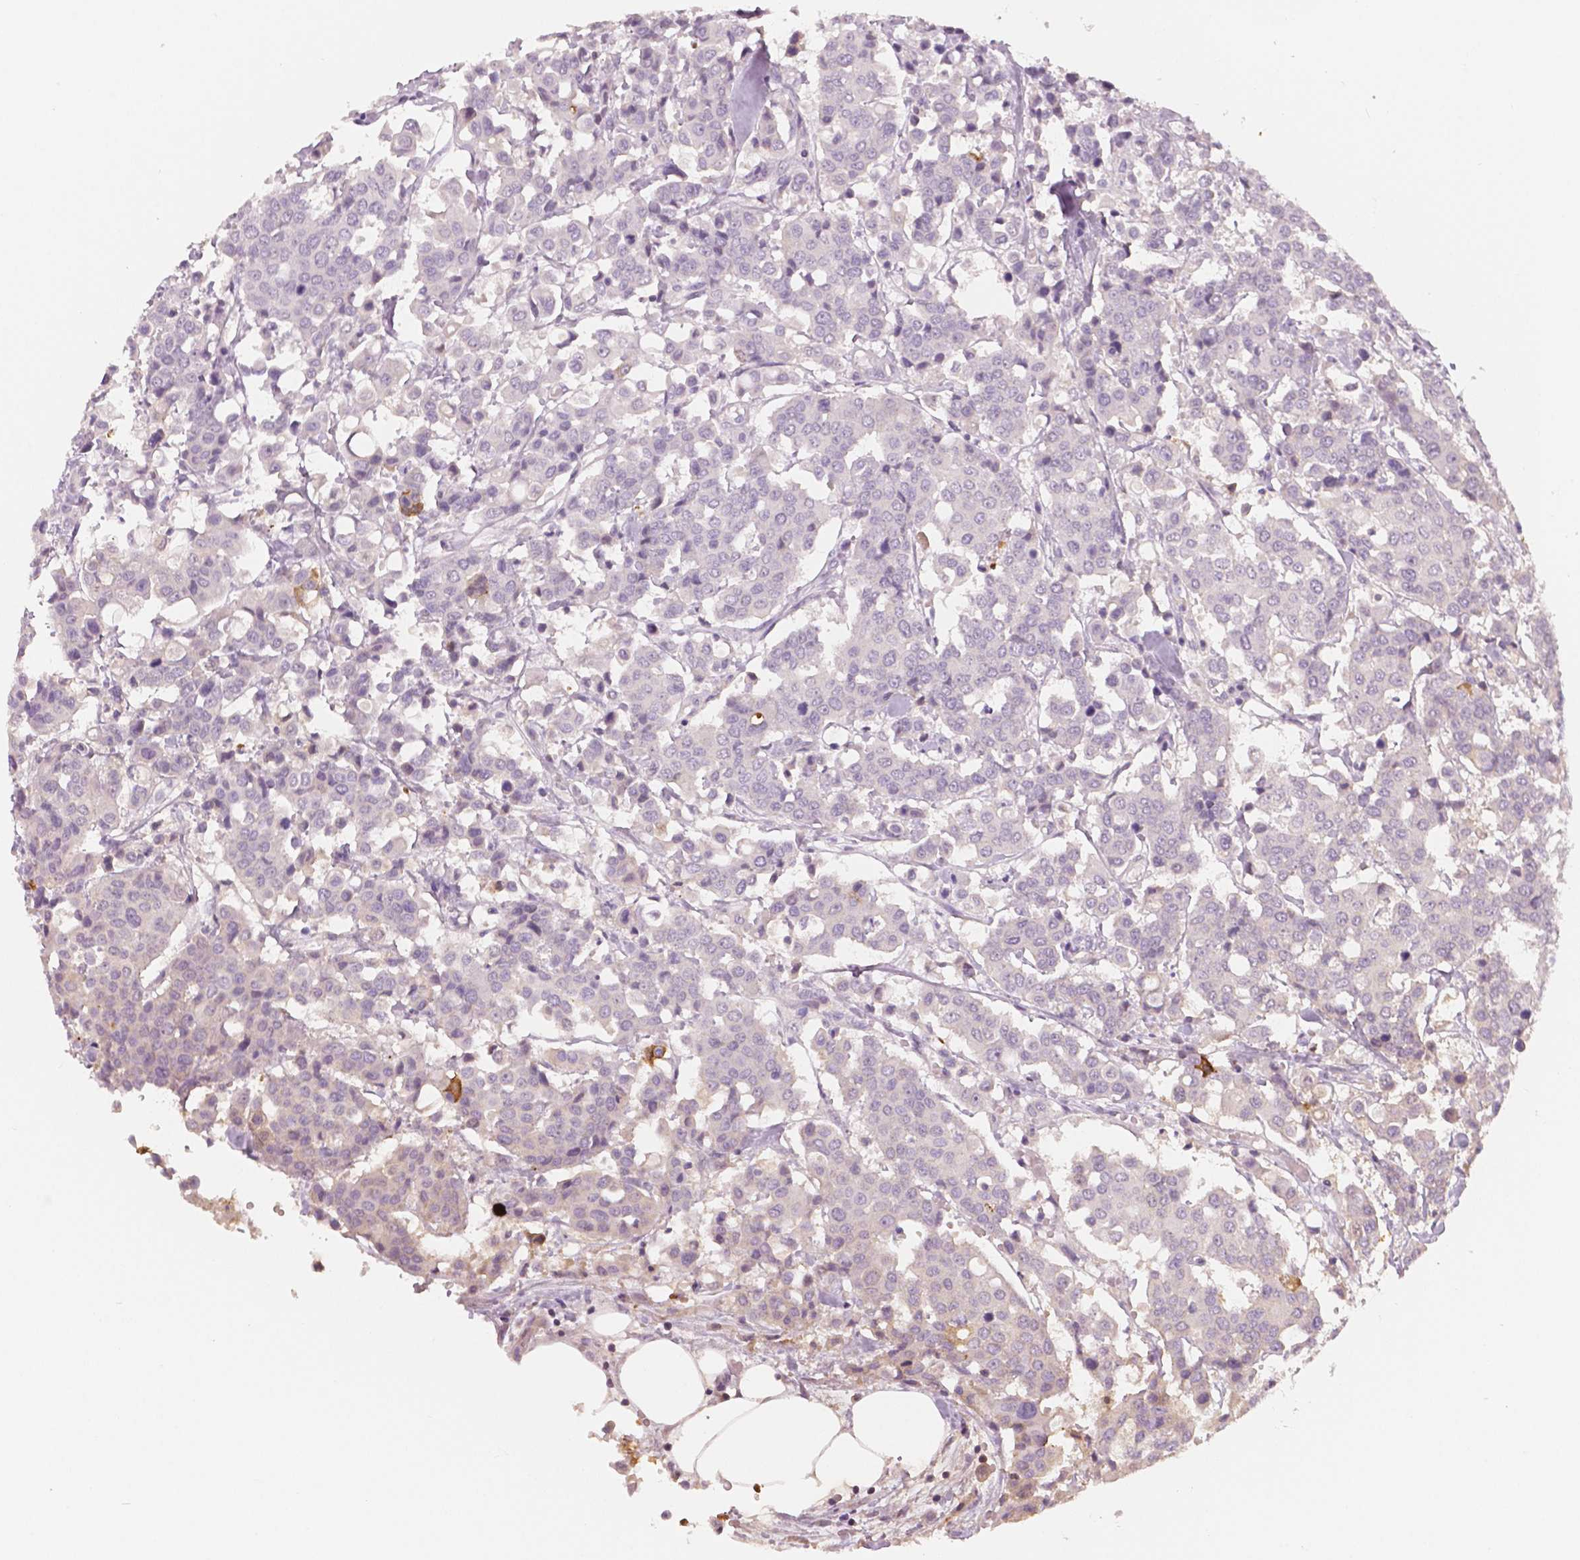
{"staining": {"intensity": "negative", "quantity": "none", "location": "none"}, "tissue": "carcinoid", "cell_type": "Tumor cells", "image_type": "cancer", "snomed": [{"axis": "morphology", "description": "Carcinoid, malignant, NOS"}, {"axis": "topography", "description": "Colon"}], "caption": "An IHC photomicrograph of malignant carcinoid is shown. There is no staining in tumor cells of malignant carcinoid. (IHC, brightfield microscopy, high magnification).", "gene": "APOA4", "patient": {"sex": "male", "age": 81}}